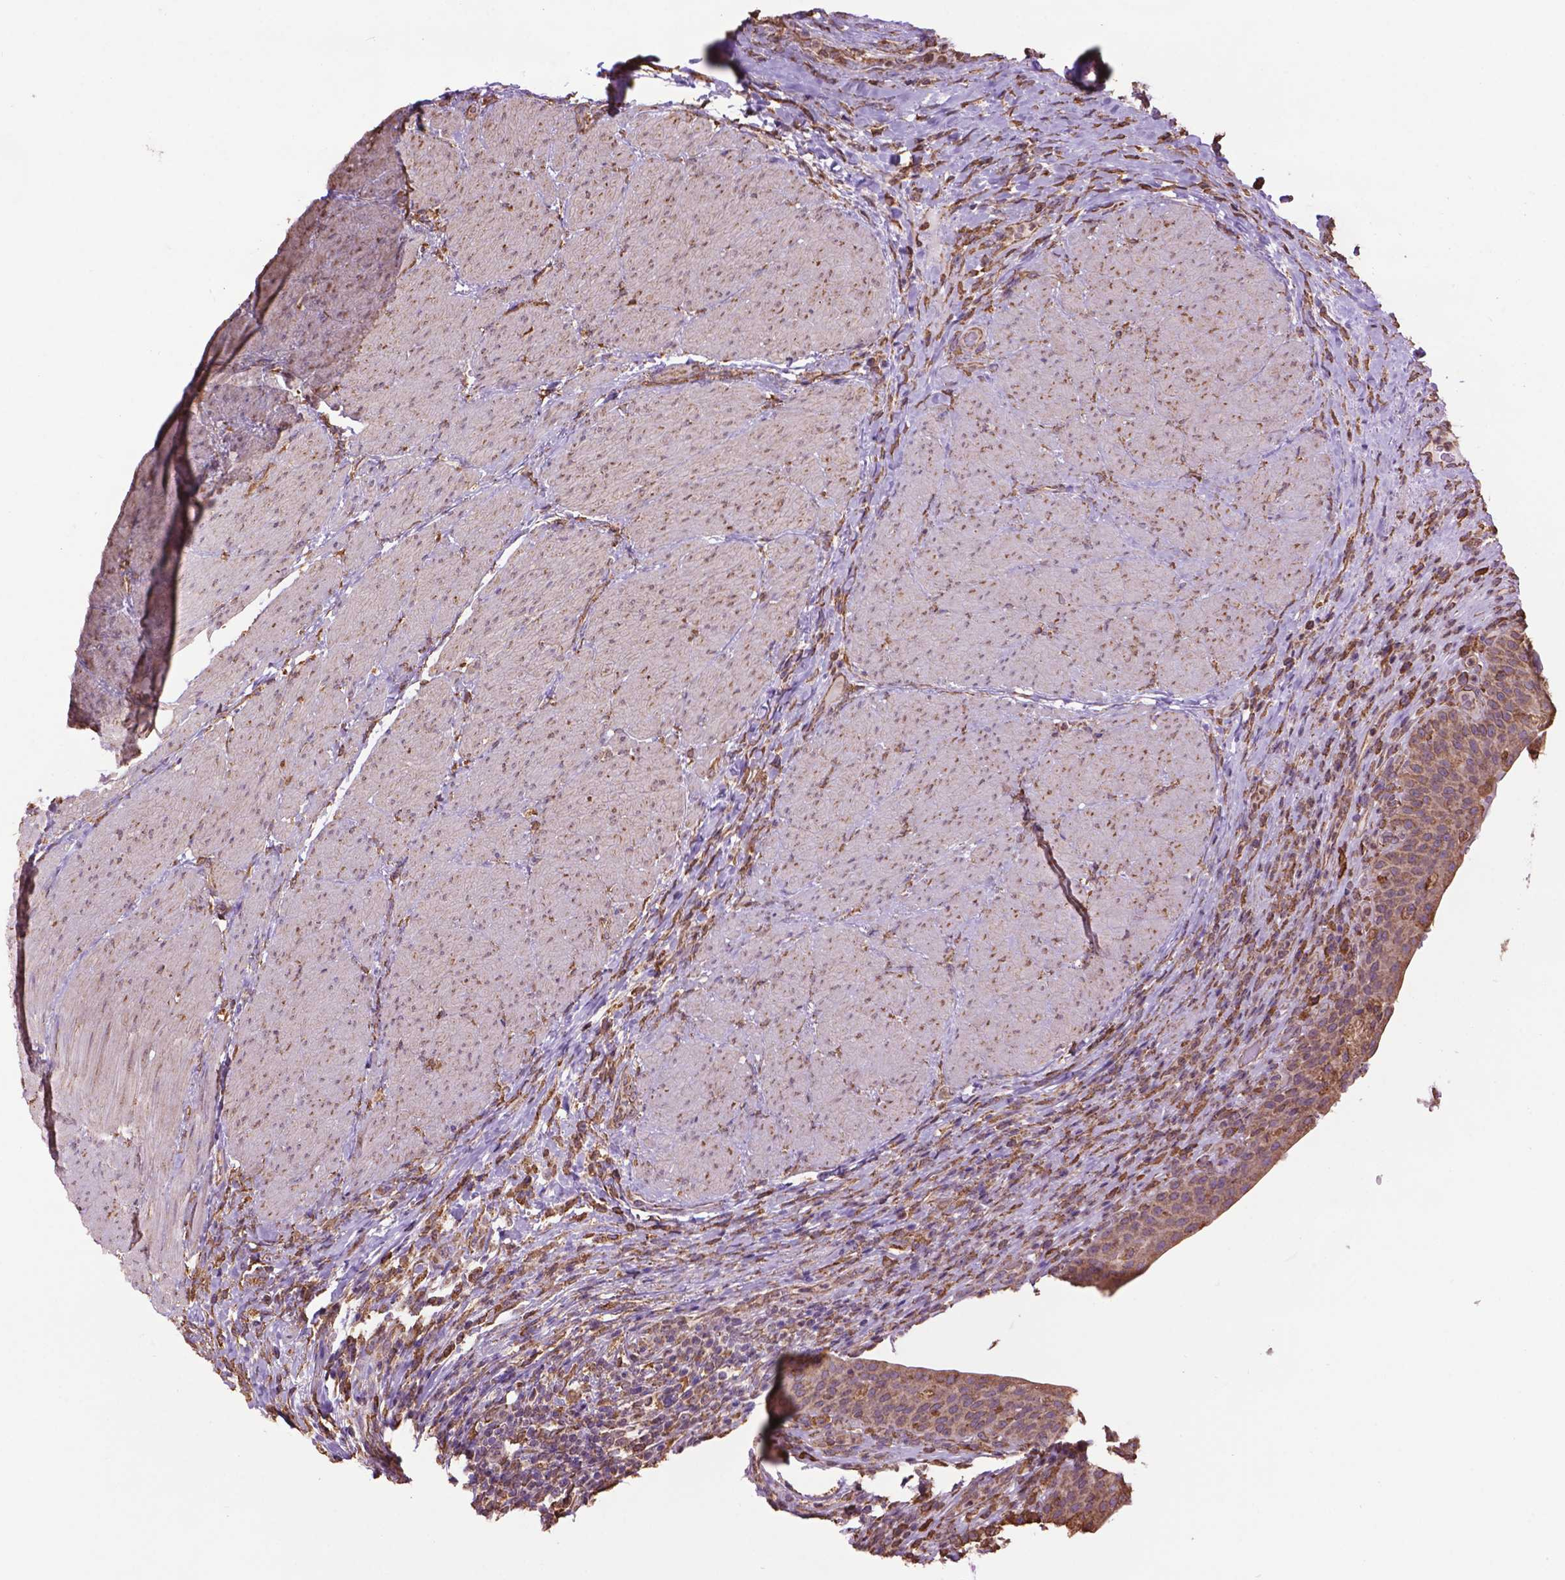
{"staining": {"intensity": "moderate", "quantity": ">75%", "location": "cytoplasmic/membranous"}, "tissue": "urinary bladder", "cell_type": "Urothelial cells", "image_type": "normal", "snomed": [{"axis": "morphology", "description": "Normal tissue, NOS"}, {"axis": "topography", "description": "Urinary bladder"}, {"axis": "topography", "description": "Peripheral nerve tissue"}], "caption": "Immunohistochemistry staining of benign urinary bladder, which shows medium levels of moderate cytoplasmic/membranous expression in approximately >75% of urothelial cells indicating moderate cytoplasmic/membranous protein positivity. The staining was performed using DAB (3,3'-diaminobenzidine) (brown) for protein detection and nuclei were counterstained in hematoxylin (blue).", "gene": "PPP2R5E", "patient": {"sex": "male", "age": 66}}